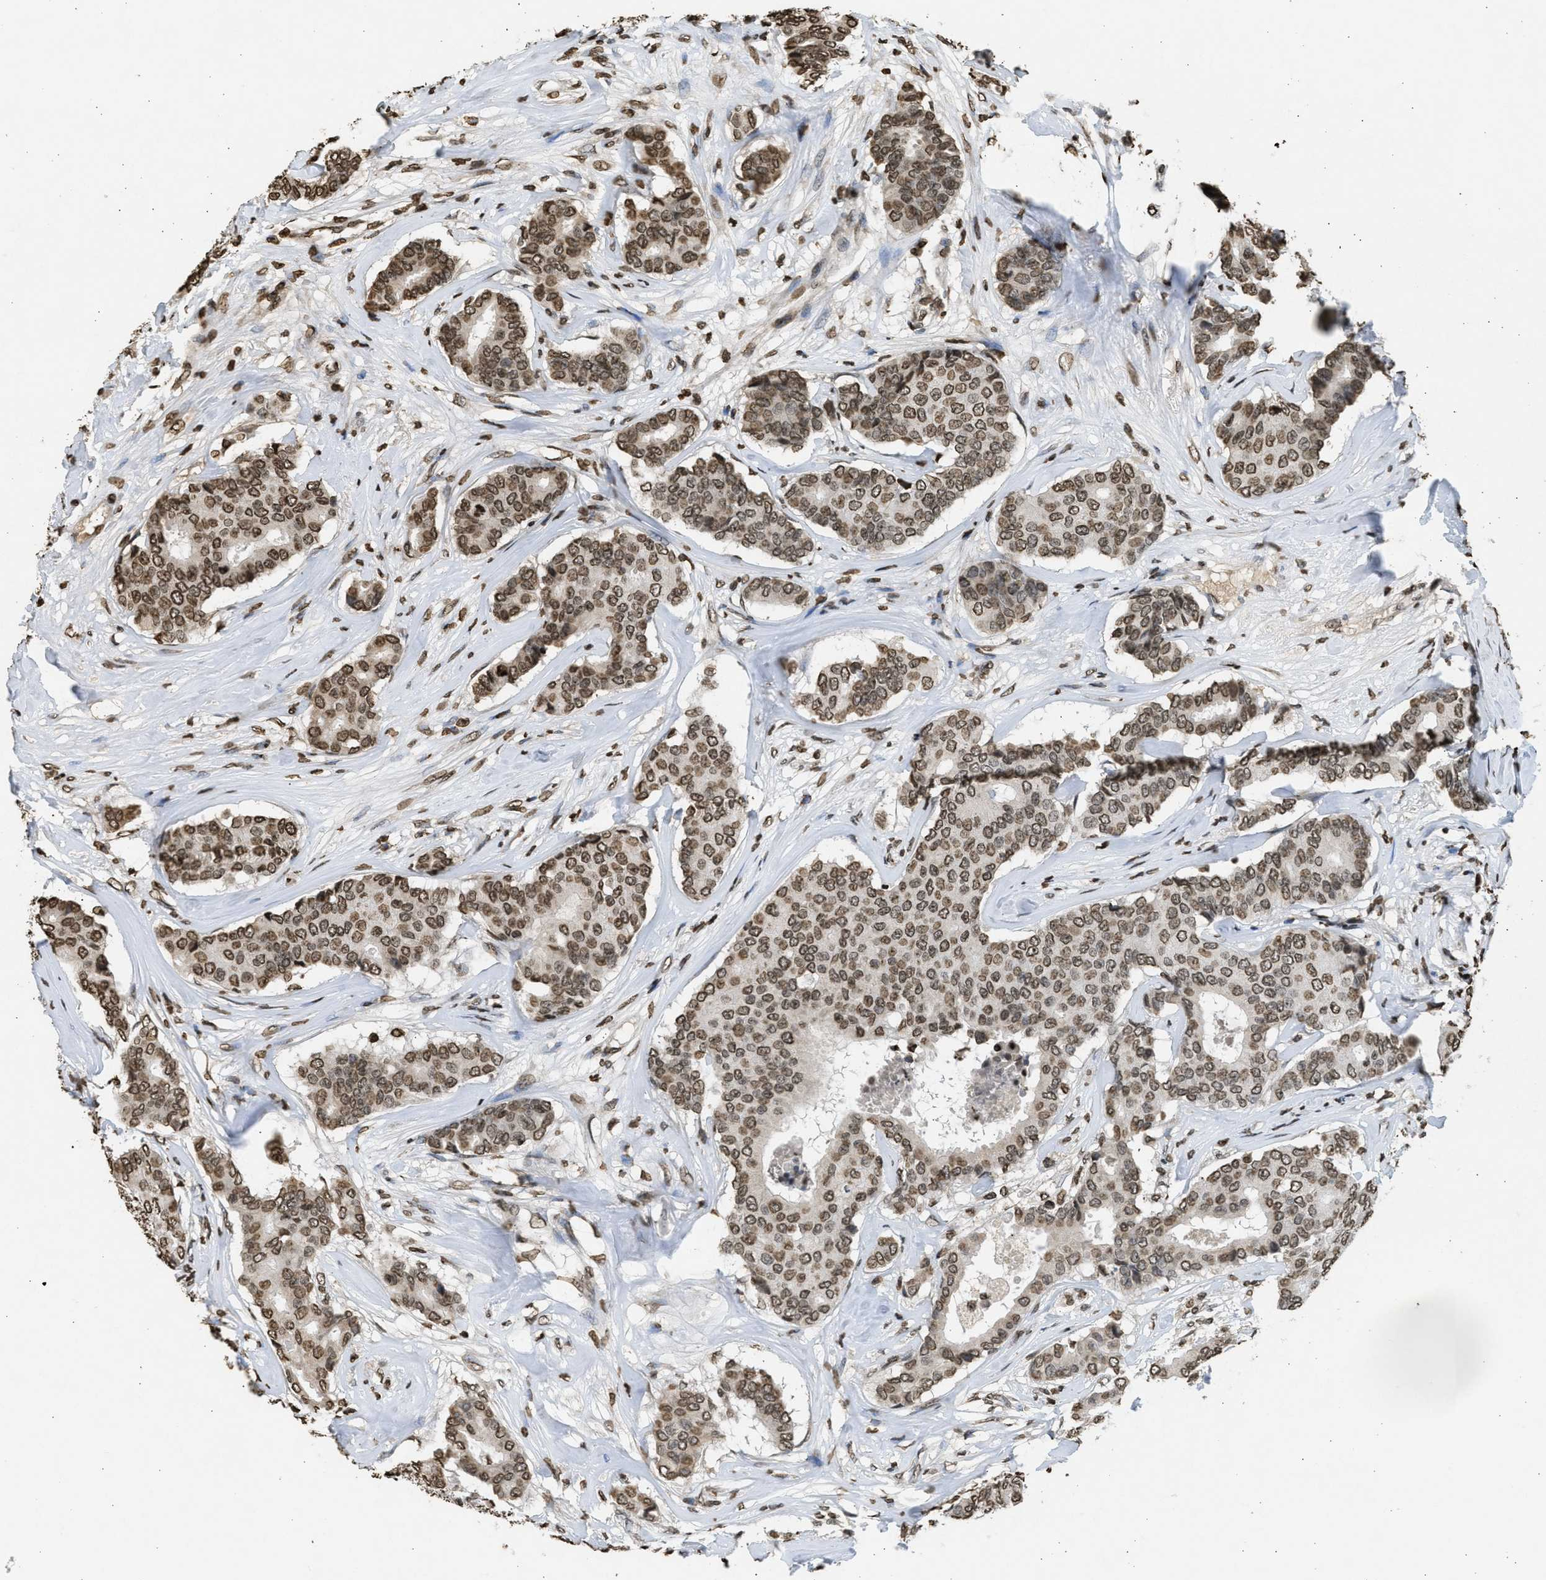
{"staining": {"intensity": "moderate", "quantity": ">75%", "location": "nuclear"}, "tissue": "breast cancer", "cell_type": "Tumor cells", "image_type": "cancer", "snomed": [{"axis": "morphology", "description": "Duct carcinoma"}, {"axis": "topography", "description": "Breast"}], "caption": "Tumor cells show medium levels of moderate nuclear staining in approximately >75% of cells in human intraductal carcinoma (breast).", "gene": "RRAGC", "patient": {"sex": "female", "age": 75}}